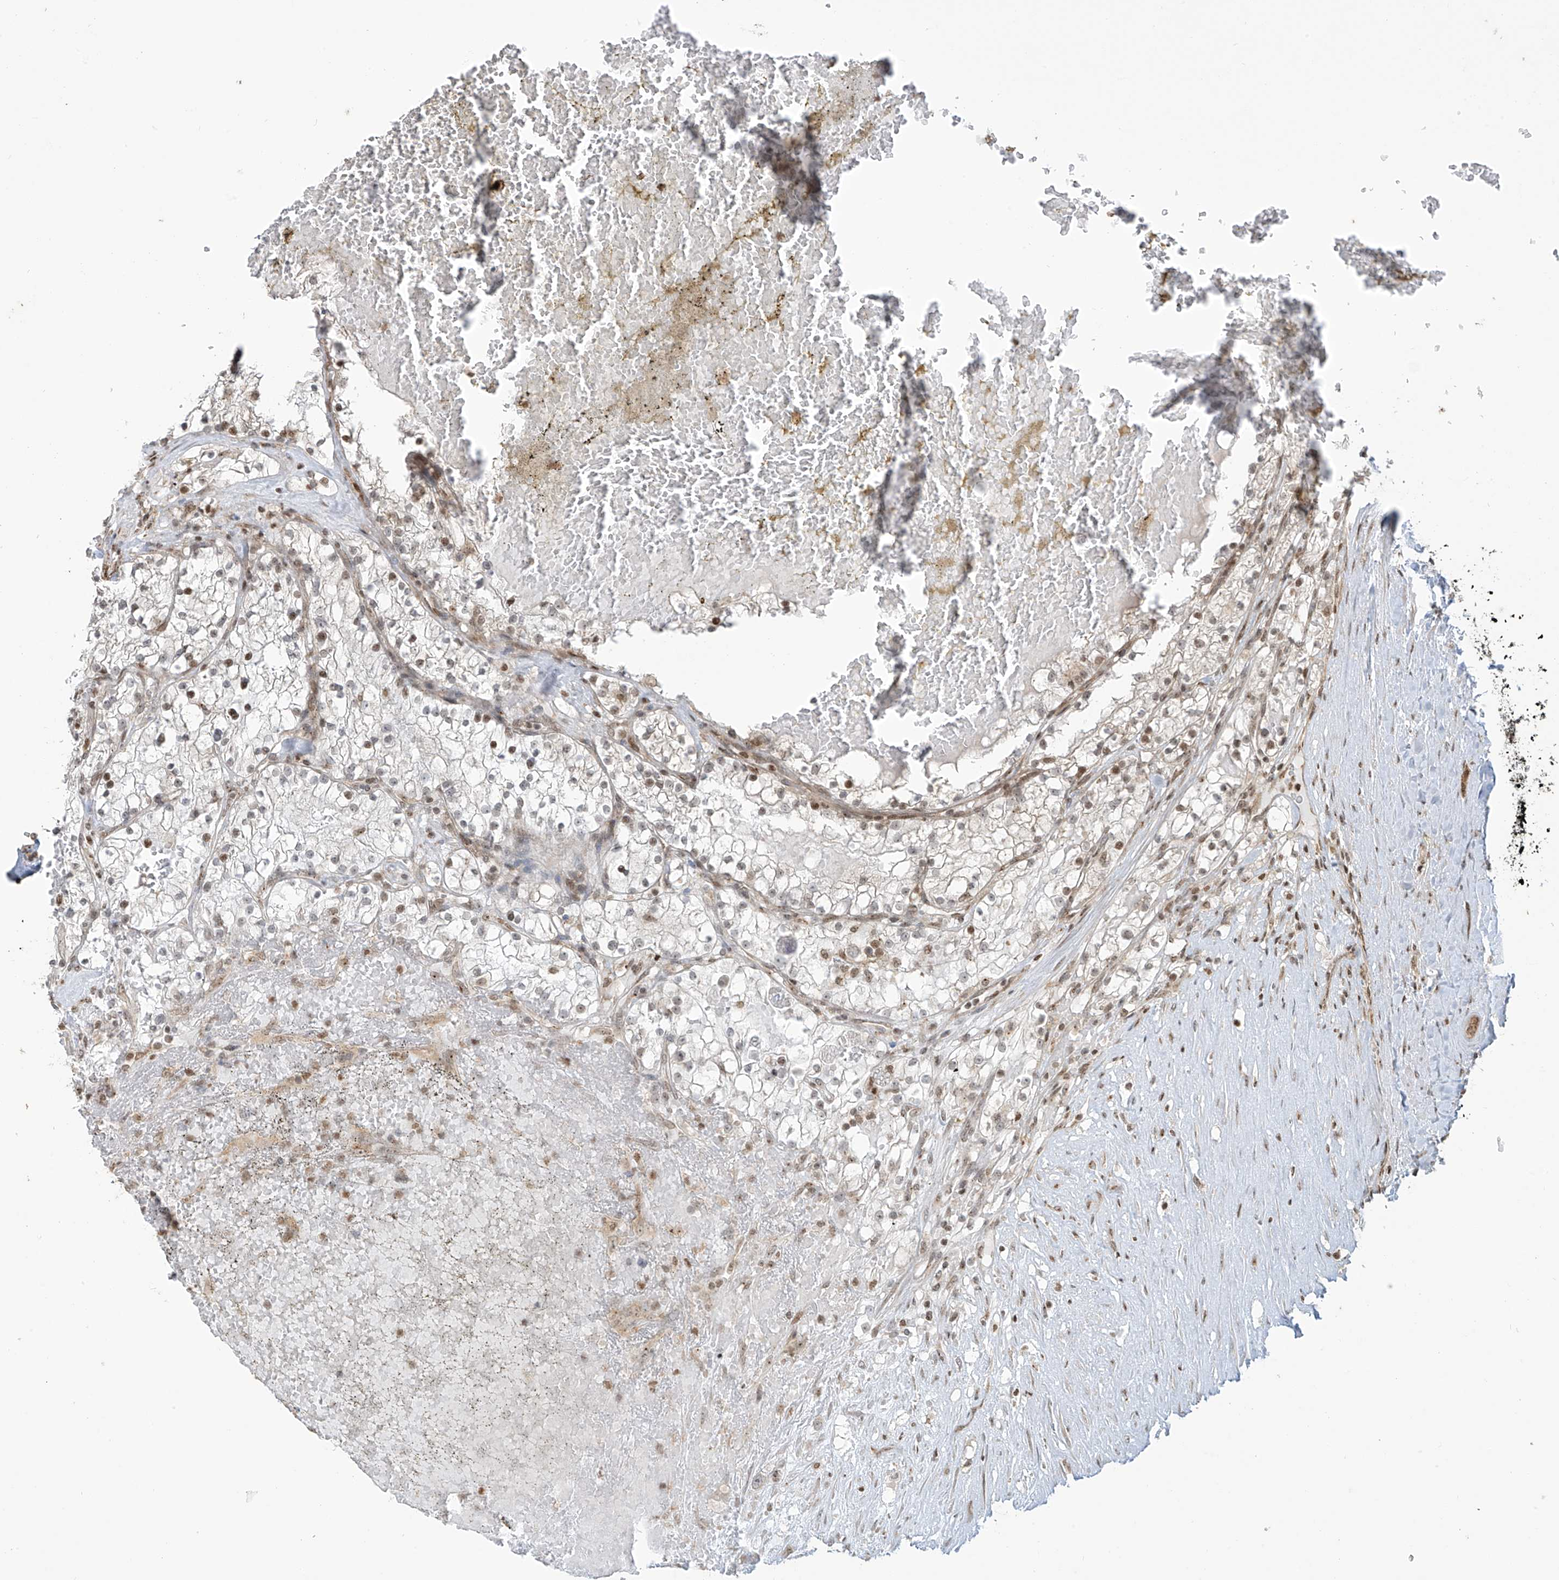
{"staining": {"intensity": "moderate", "quantity": "<25%", "location": "nuclear"}, "tissue": "renal cancer", "cell_type": "Tumor cells", "image_type": "cancer", "snomed": [{"axis": "morphology", "description": "Normal tissue, NOS"}, {"axis": "morphology", "description": "Adenocarcinoma, NOS"}, {"axis": "topography", "description": "Kidney"}], "caption": "Protein staining of adenocarcinoma (renal) tissue exhibits moderate nuclear expression in about <25% of tumor cells.", "gene": "VMP1", "patient": {"sex": "male", "age": 68}}